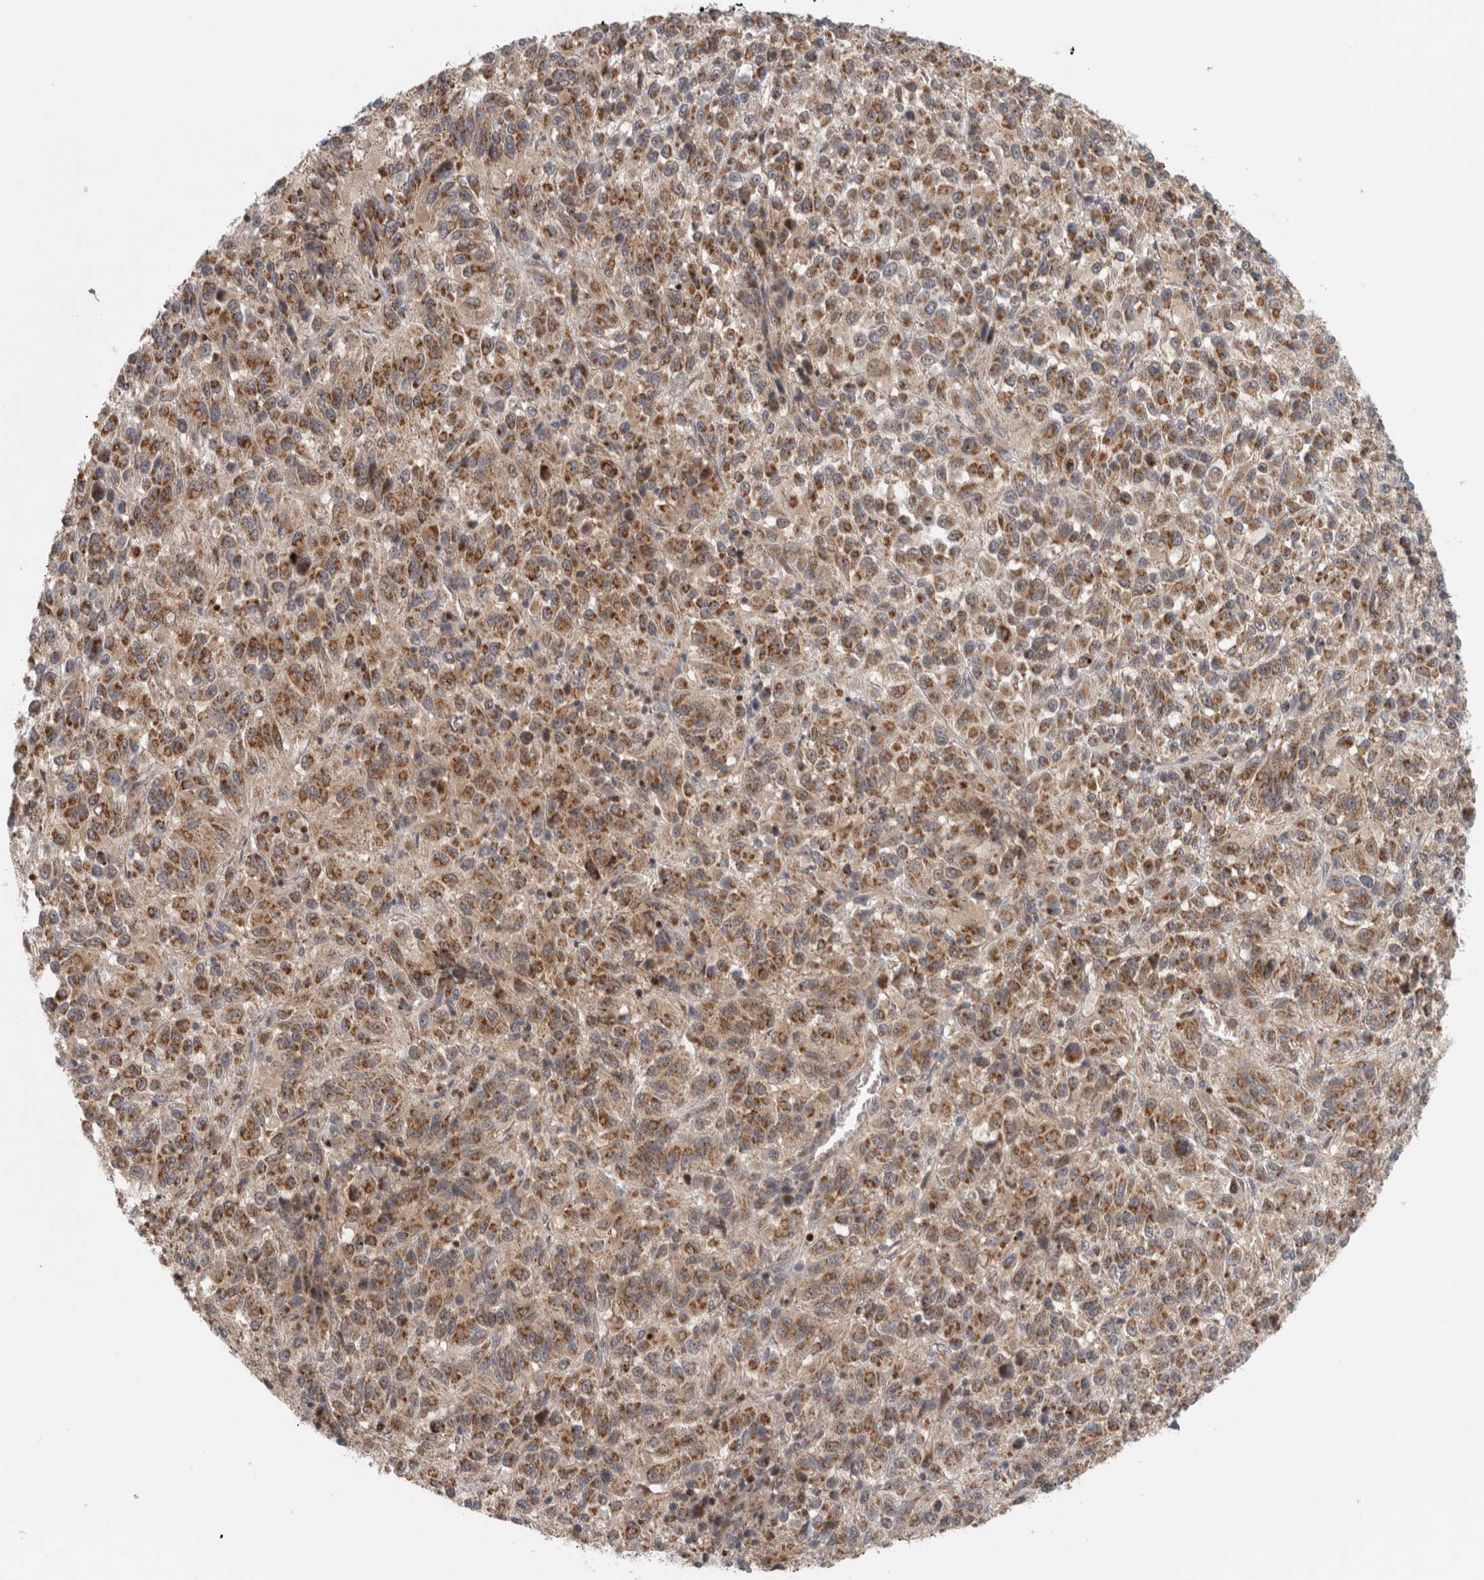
{"staining": {"intensity": "moderate", "quantity": ">75%", "location": "cytoplasmic/membranous"}, "tissue": "melanoma", "cell_type": "Tumor cells", "image_type": "cancer", "snomed": [{"axis": "morphology", "description": "Malignant melanoma, Metastatic site"}, {"axis": "topography", "description": "Lung"}], "caption": "DAB immunohistochemical staining of malignant melanoma (metastatic site) shows moderate cytoplasmic/membranous protein positivity in about >75% of tumor cells.", "gene": "KDM8", "patient": {"sex": "male", "age": 64}}